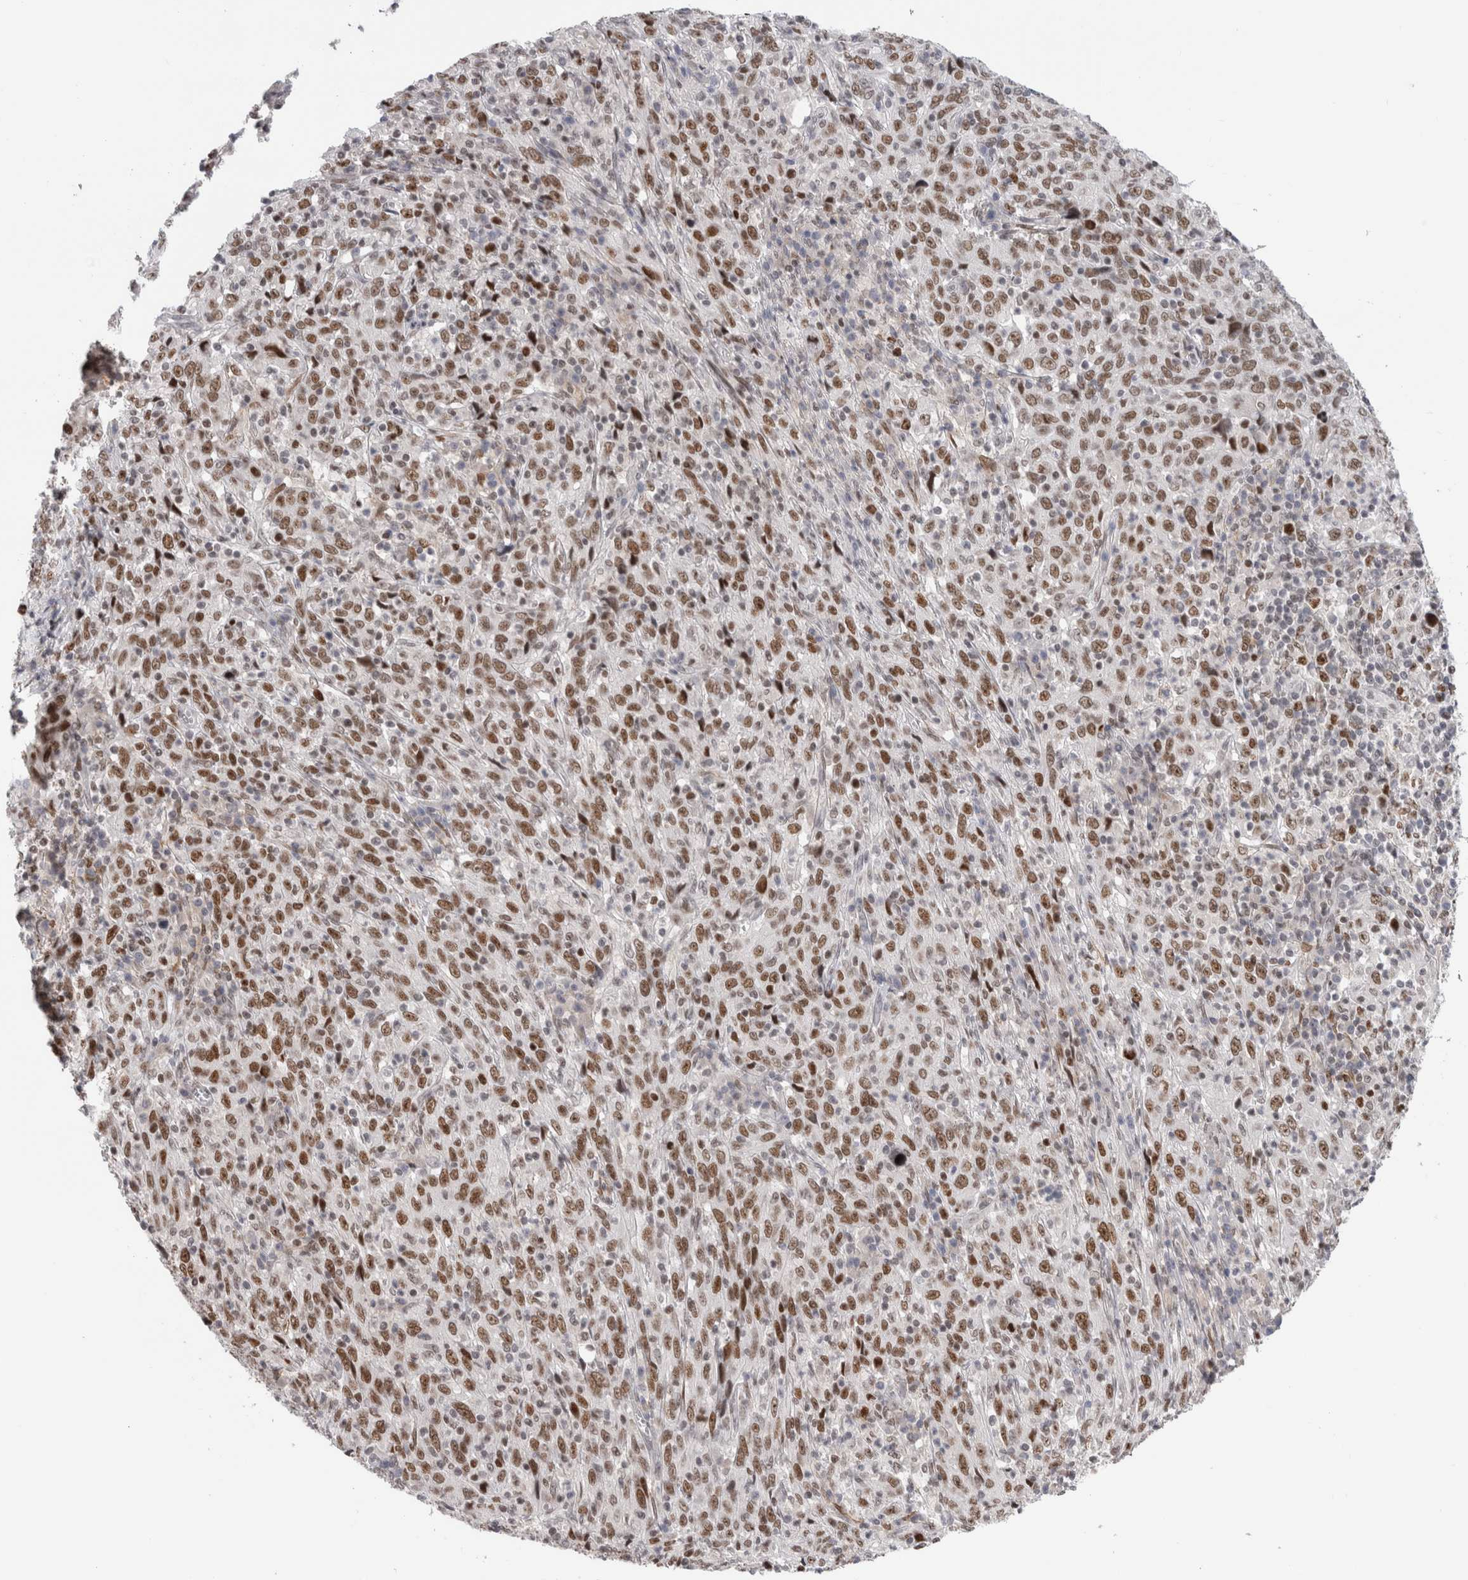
{"staining": {"intensity": "moderate", "quantity": ">75%", "location": "nuclear"}, "tissue": "cervical cancer", "cell_type": "Tumor cells", "image_type": "cancer", "snomed": [{"axis": "morphology", "description": "Squamous cell carcinoma, NOS"}, {"axis": "topography", "description": "Cervix"}], "caption": "Human squamous cell carcinoma (cervical) stained with a brown dye reveals moderate nuclear positive positivity in approximately >75% of tumor cells.", "gene": "ZNF521", "patient": {"sex": "female", "age": 46}}